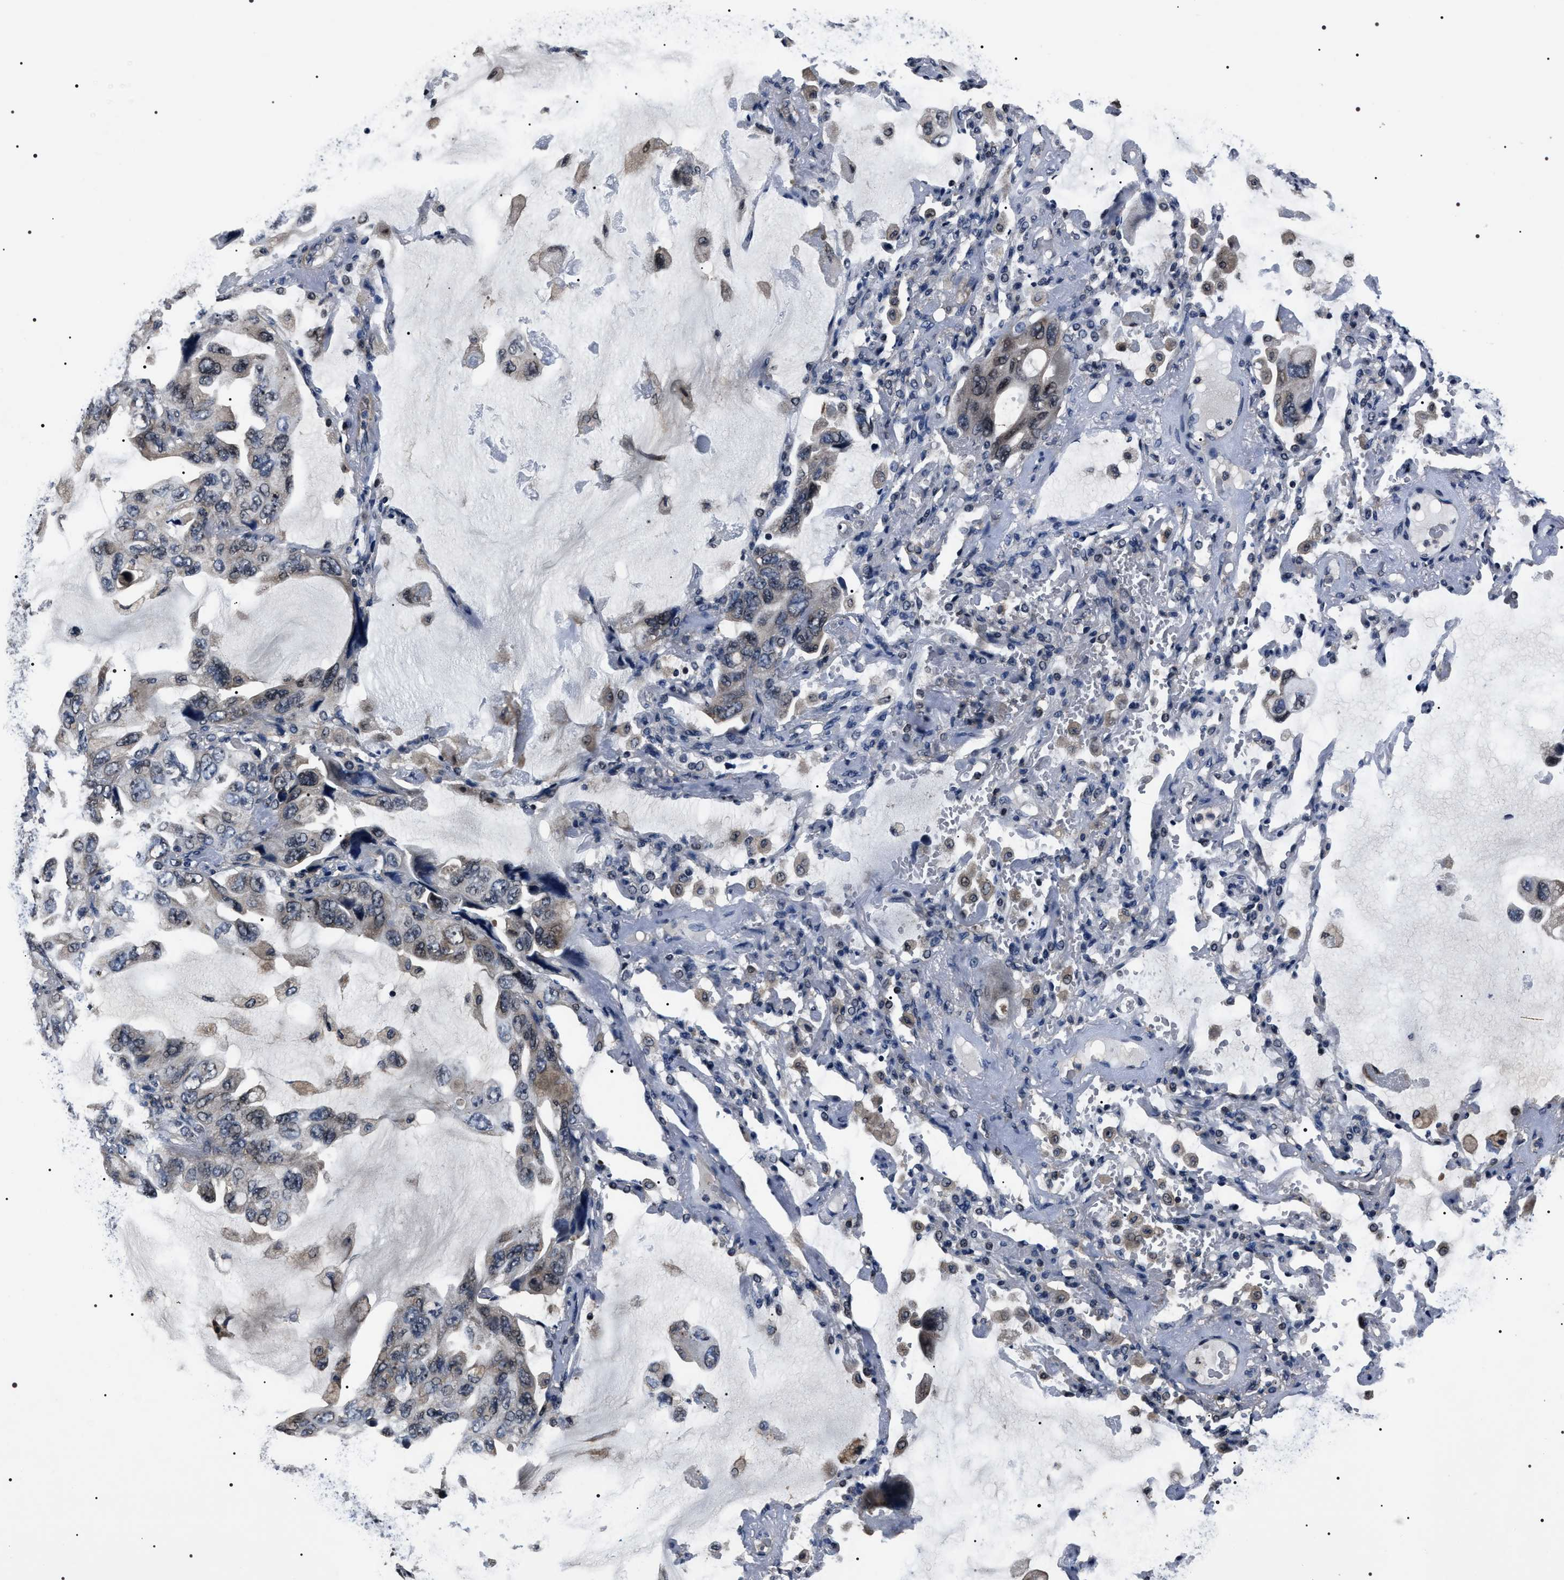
{"staining": {"intensity": "weak", "quantity": "25%-75%", "location": "cytoplasmic/membranous,nuclear"}, "tissue": "lung cancer", "cell_type": "Tumor cells", "image_type": "cancer", "snomed": [{"axis": "morphology", "description": "Squamous cell carcinoma, NOS"}, {"axis": "topography", "description": "Lung"}], "caption": "Protein staining exhibits weak cytoplasmic/membranous and nuclear staining in about 25%-75% of tumor cells in lung cancer.", "gene": "SIPA1", "patient": {"sex": "female", "age": 73}}